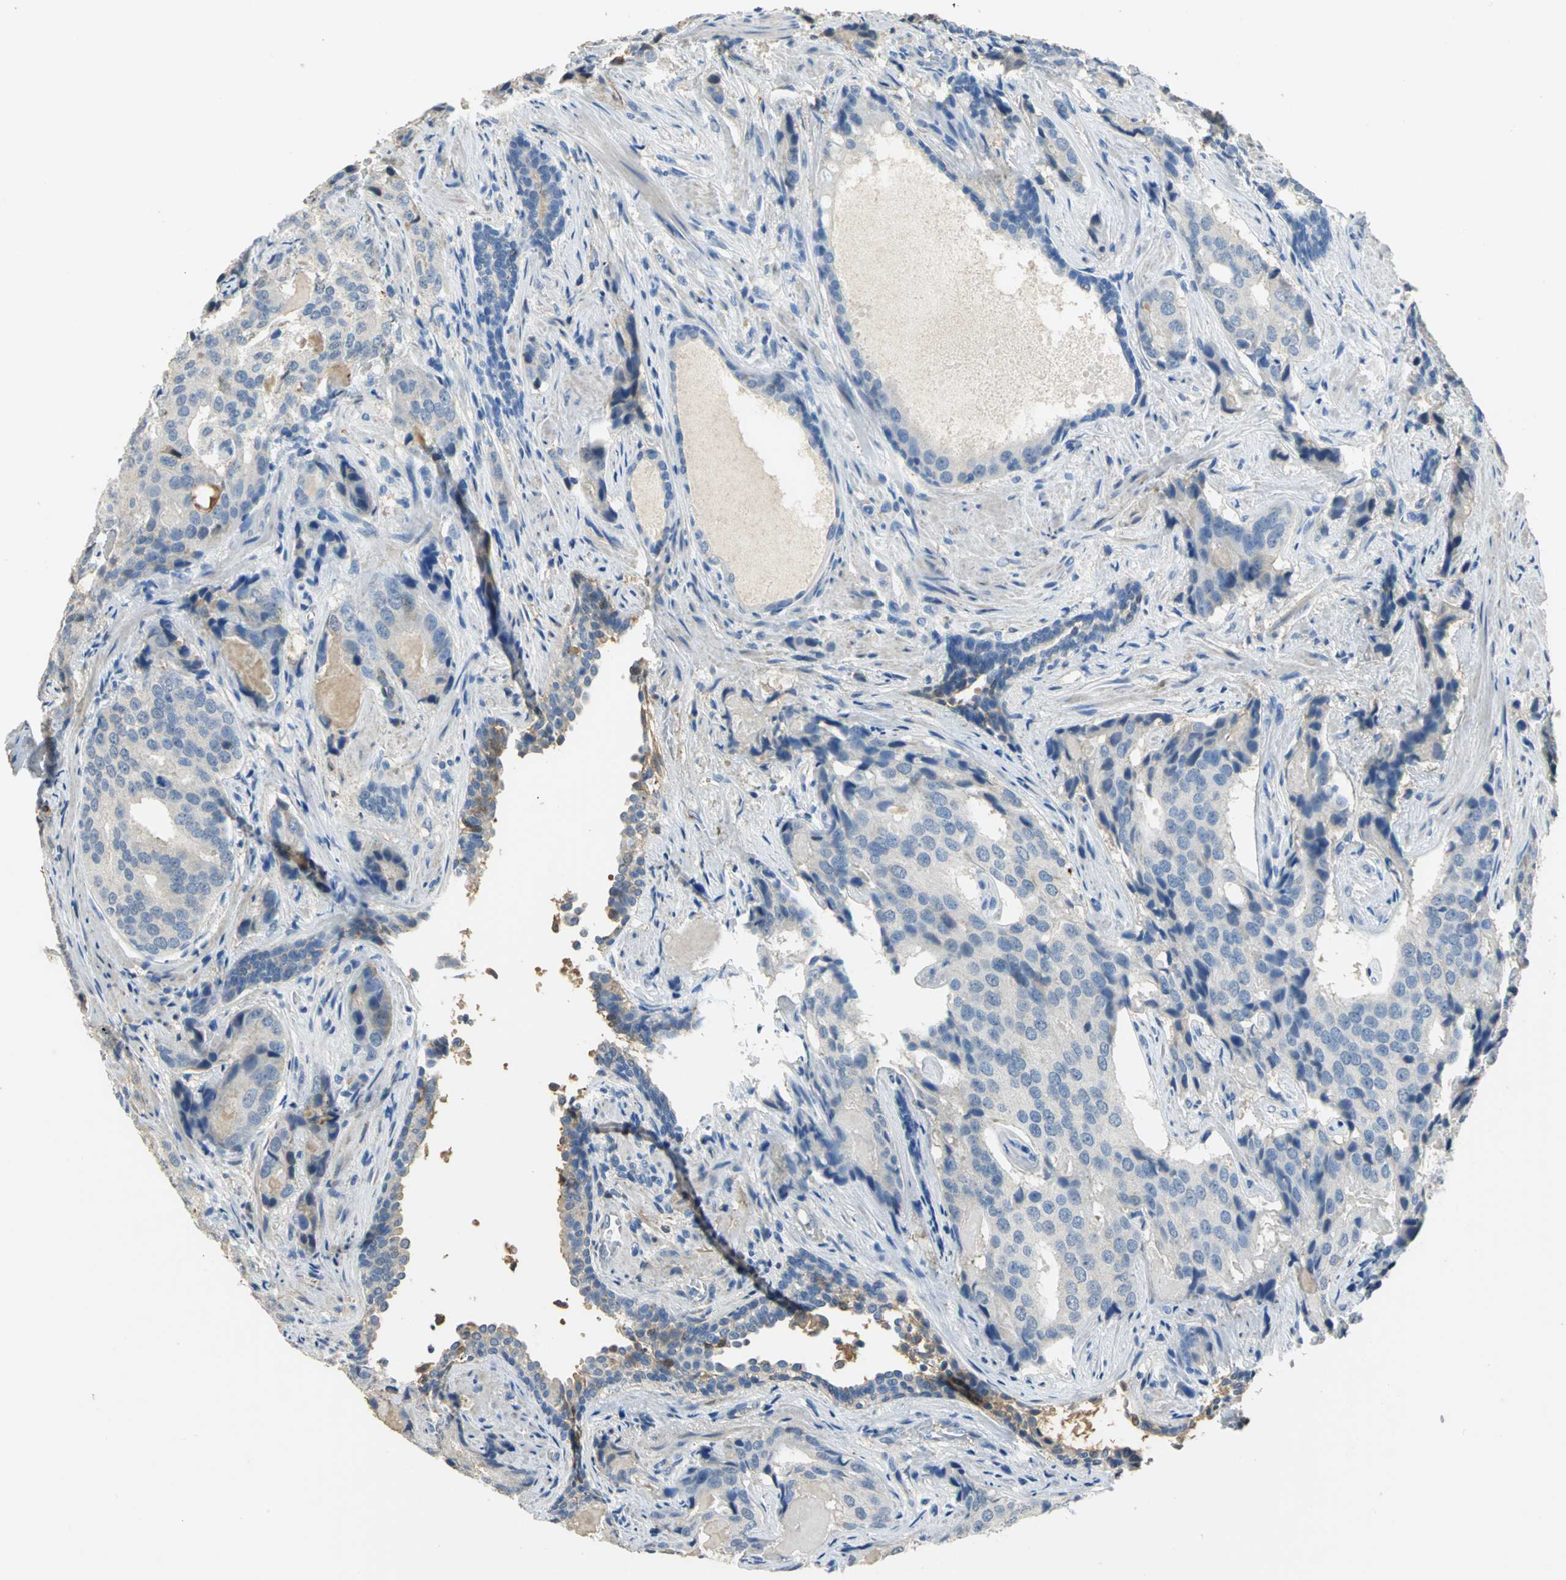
{"staining": {"intensity": "weak", "quantity": "25%-75%", "location": "cytoplasmic/membranous"}, "tissue": "prostate cancer", "cell_type": "Tumor cells", "image_type": "cancer", "snomed": [{"axis": "morphology", "description": "Adenocarcinoma, High grade"}, {"axis": "topography", "description": "Prostate"}], "caption": "This image exhibits immunohistochemistry staining of adenocarcinoma (high-grade) (prostate), with low weak cytoplasmic/membranous staining in approximately 25%-75% of tumor cells.", "gene": "GYG2", "patient": {"sex": "male", "age": 58}}